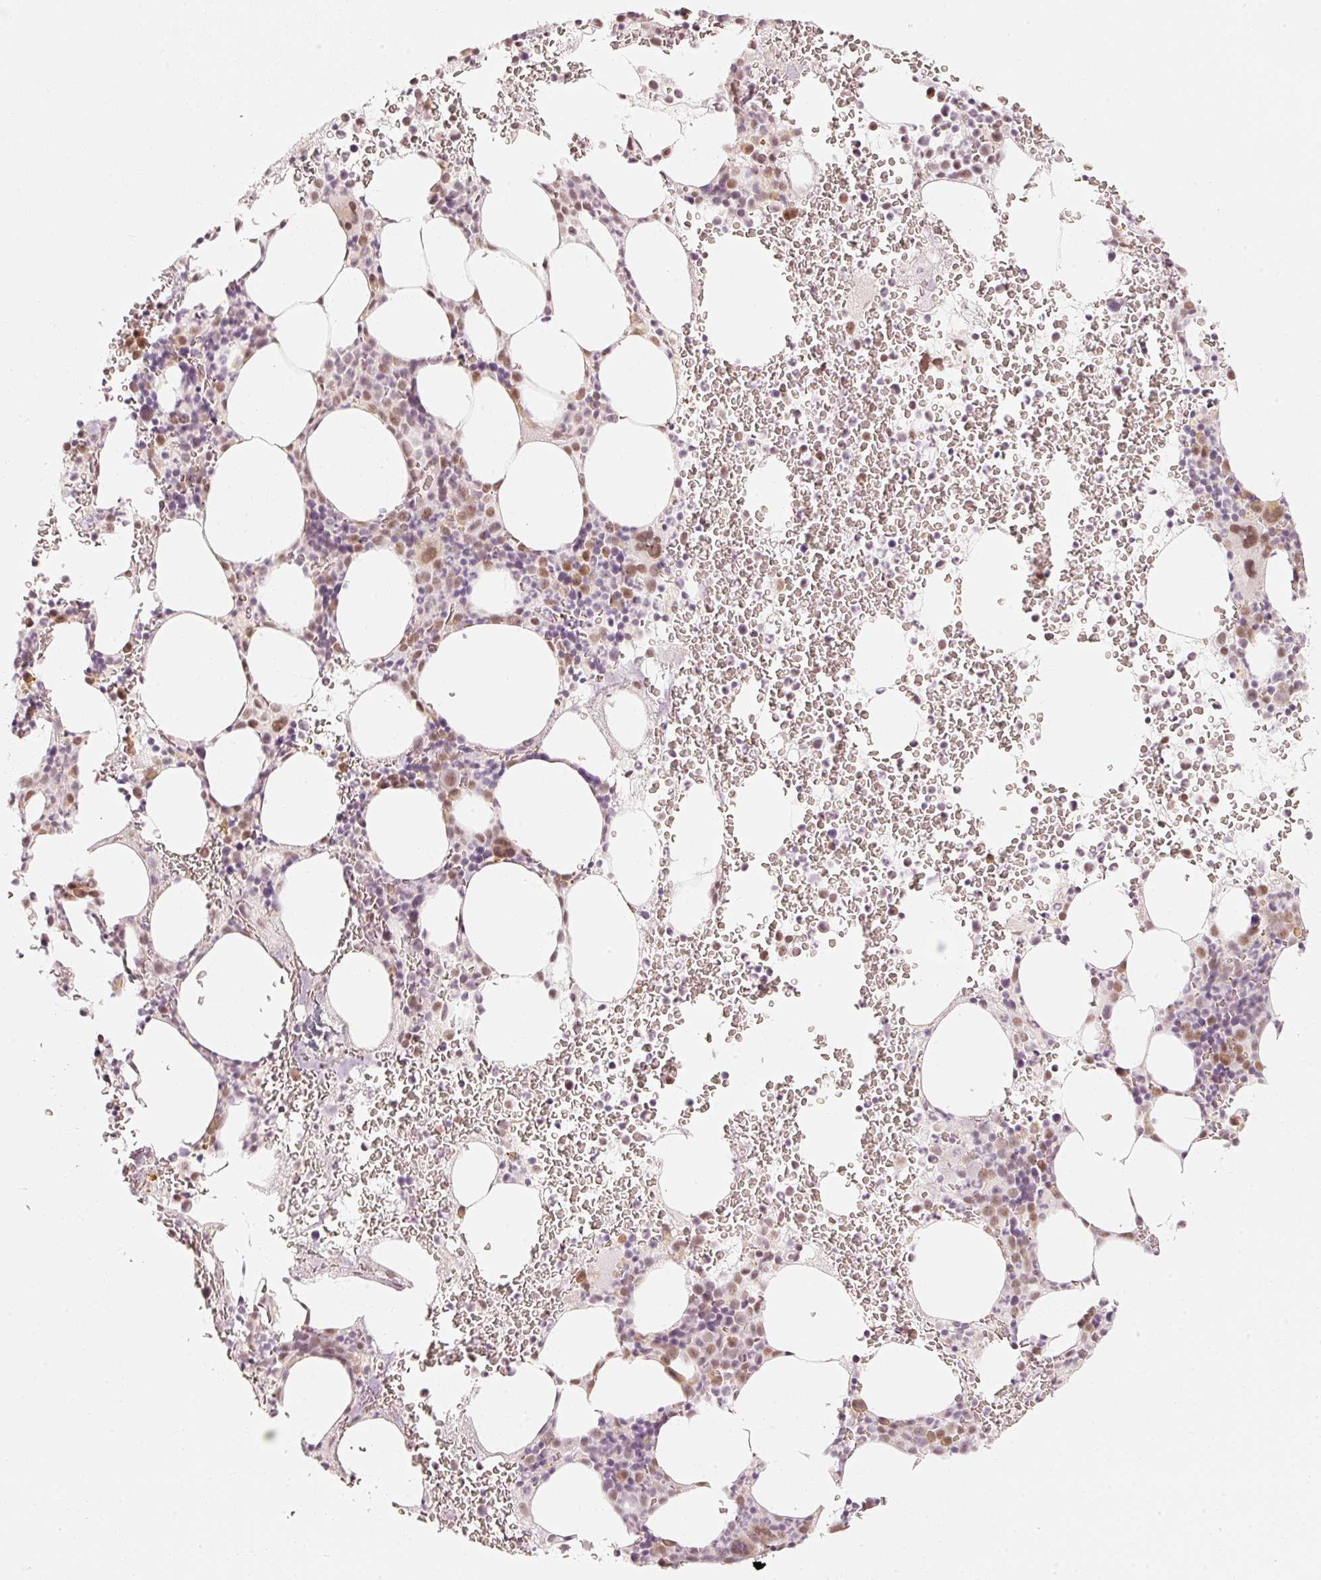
{"staining": {"intensity": "moderate", "quantity": "<25%", "location": "nuclear"}, "tissue": "bone marrow", "cell_type": "Hematopoietic cells", "image_type": "normal", "snomed": [{"axis": "morphology", "description": "Normal tissue, NOS"}, {"axis": "topography", "description": "Bone marrow"}], "caption": "A brown stain shows moderate nuclear expression of a protein in hematopoietic cells of normal human bone marrow. (DAB (3,3'-diaminobenzidine) IHC with brightfield microscopy, high magnification).", "gene": "PPP1R10", "patient": {"sex": "male", "age": 62}}